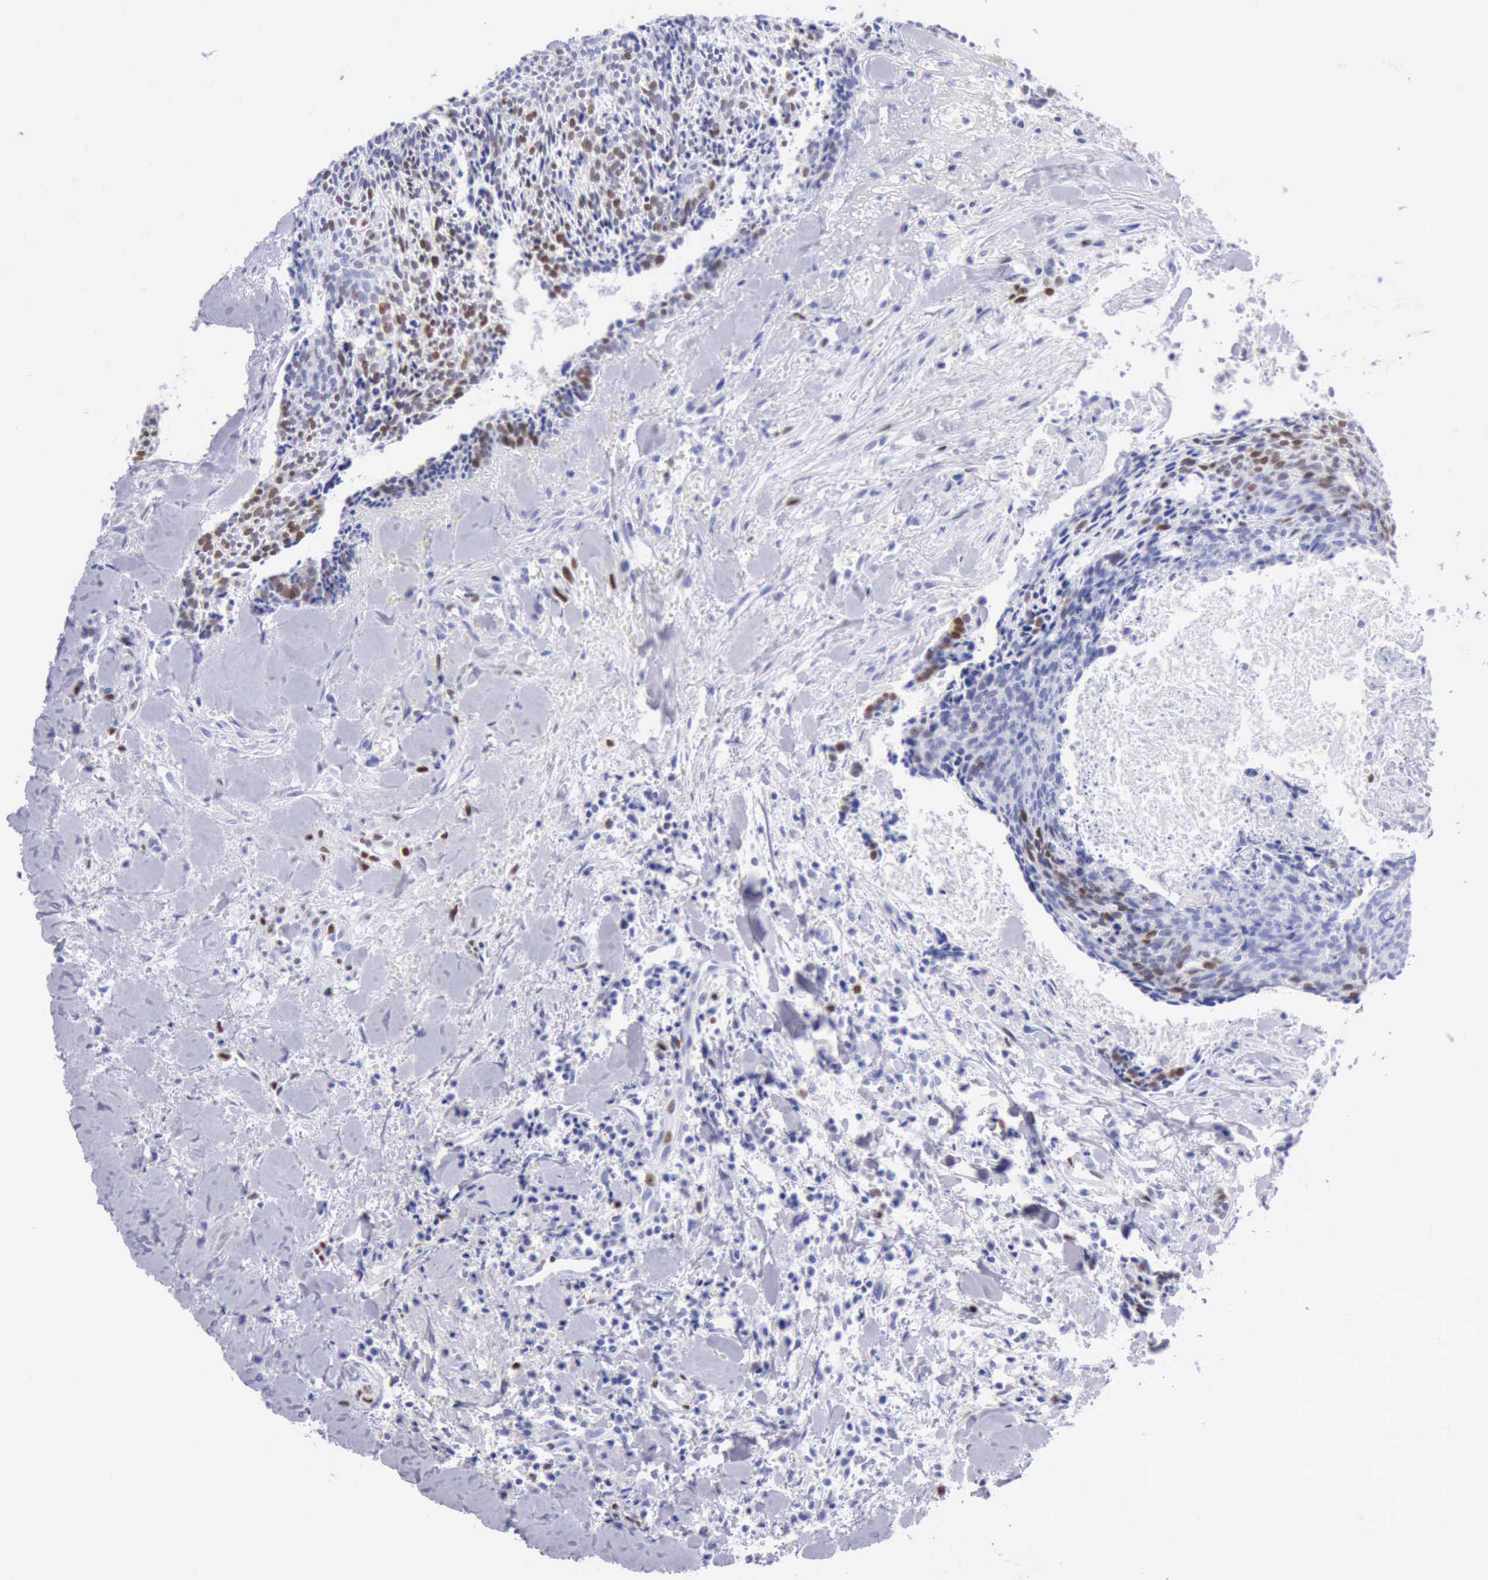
{"staining": {"intensity": "moderate", "quantity": "<25%", "location": "nuclear"}, "tissue": "head and neck cancer", "cell_type": "Tumor cells", "image_type": "cancer", "snomed": [{"axis": "morphology", "description": "Squamous cell carcinoma, NOS"}, {"axis": "topography", "description": "Salivary gland"}, {"axis": "topography", "description": "Head-Neck"}], "caption": "Human squamous cell carcinoma (head and neck) stained for a protein (brown) reveals moderate nuclear positive staining in about <25% of tumor cells.", "gene": "MCM2", "patient": {"sex": "male", "age": 70}}